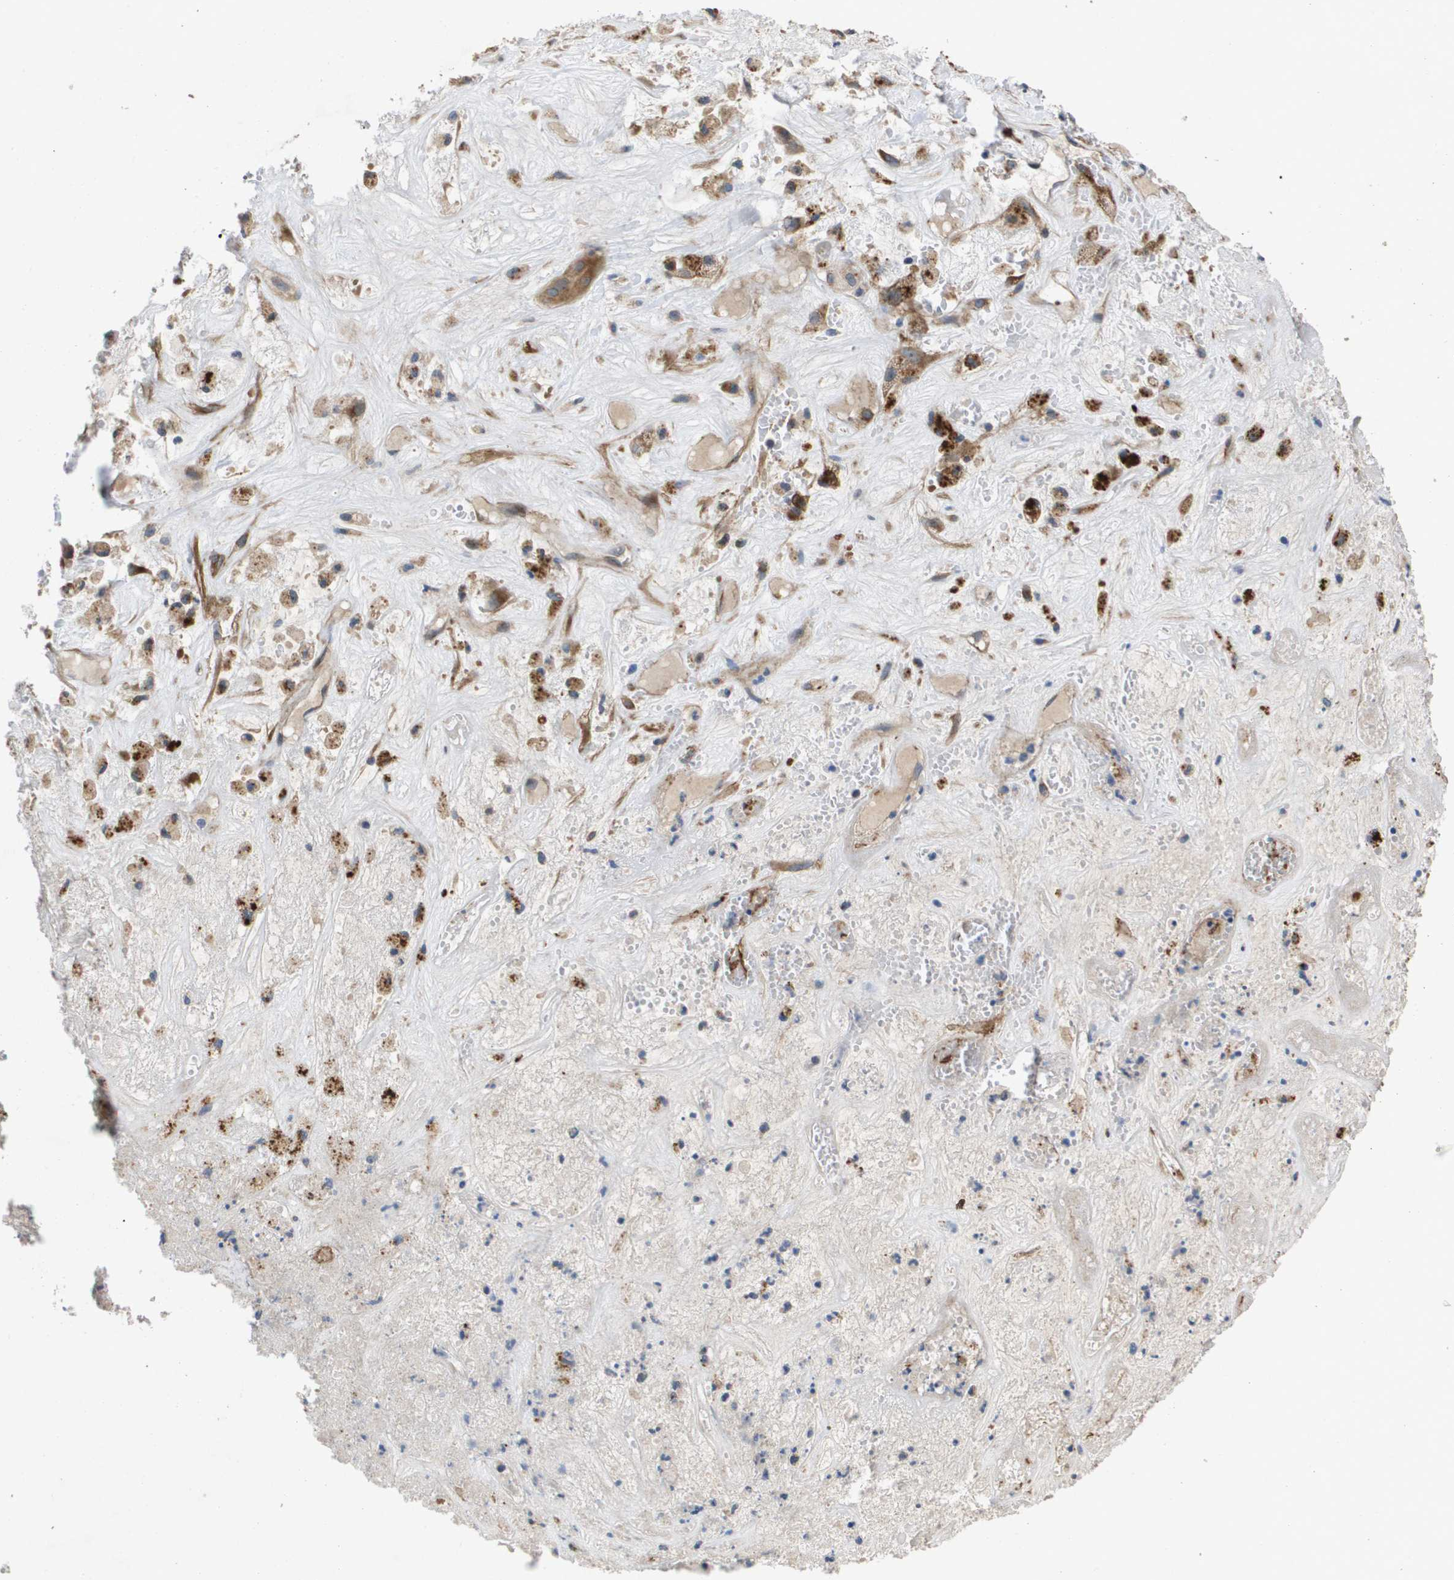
{"staining": {"intensity": "moderate", "quantity": ">75%", "location": "cytoplasmic/membranous"}, "tissue": "liver cancer", "cell_type": "Tumor cells", "image_type": "cancer", "snomed": [{"axis": "morphology", "description": "Cholangiocarcinoma"}, {"axis": "topography", "description": "Liver"}], "caption": "Immunohistochemical staining of human liver cancer reveals moderate cytoplasmic/membranous protein positivity in approximately >75% of tumor cells.", "gene": "ENTPD2", "patient": {"sex": "female", "age": 65}}